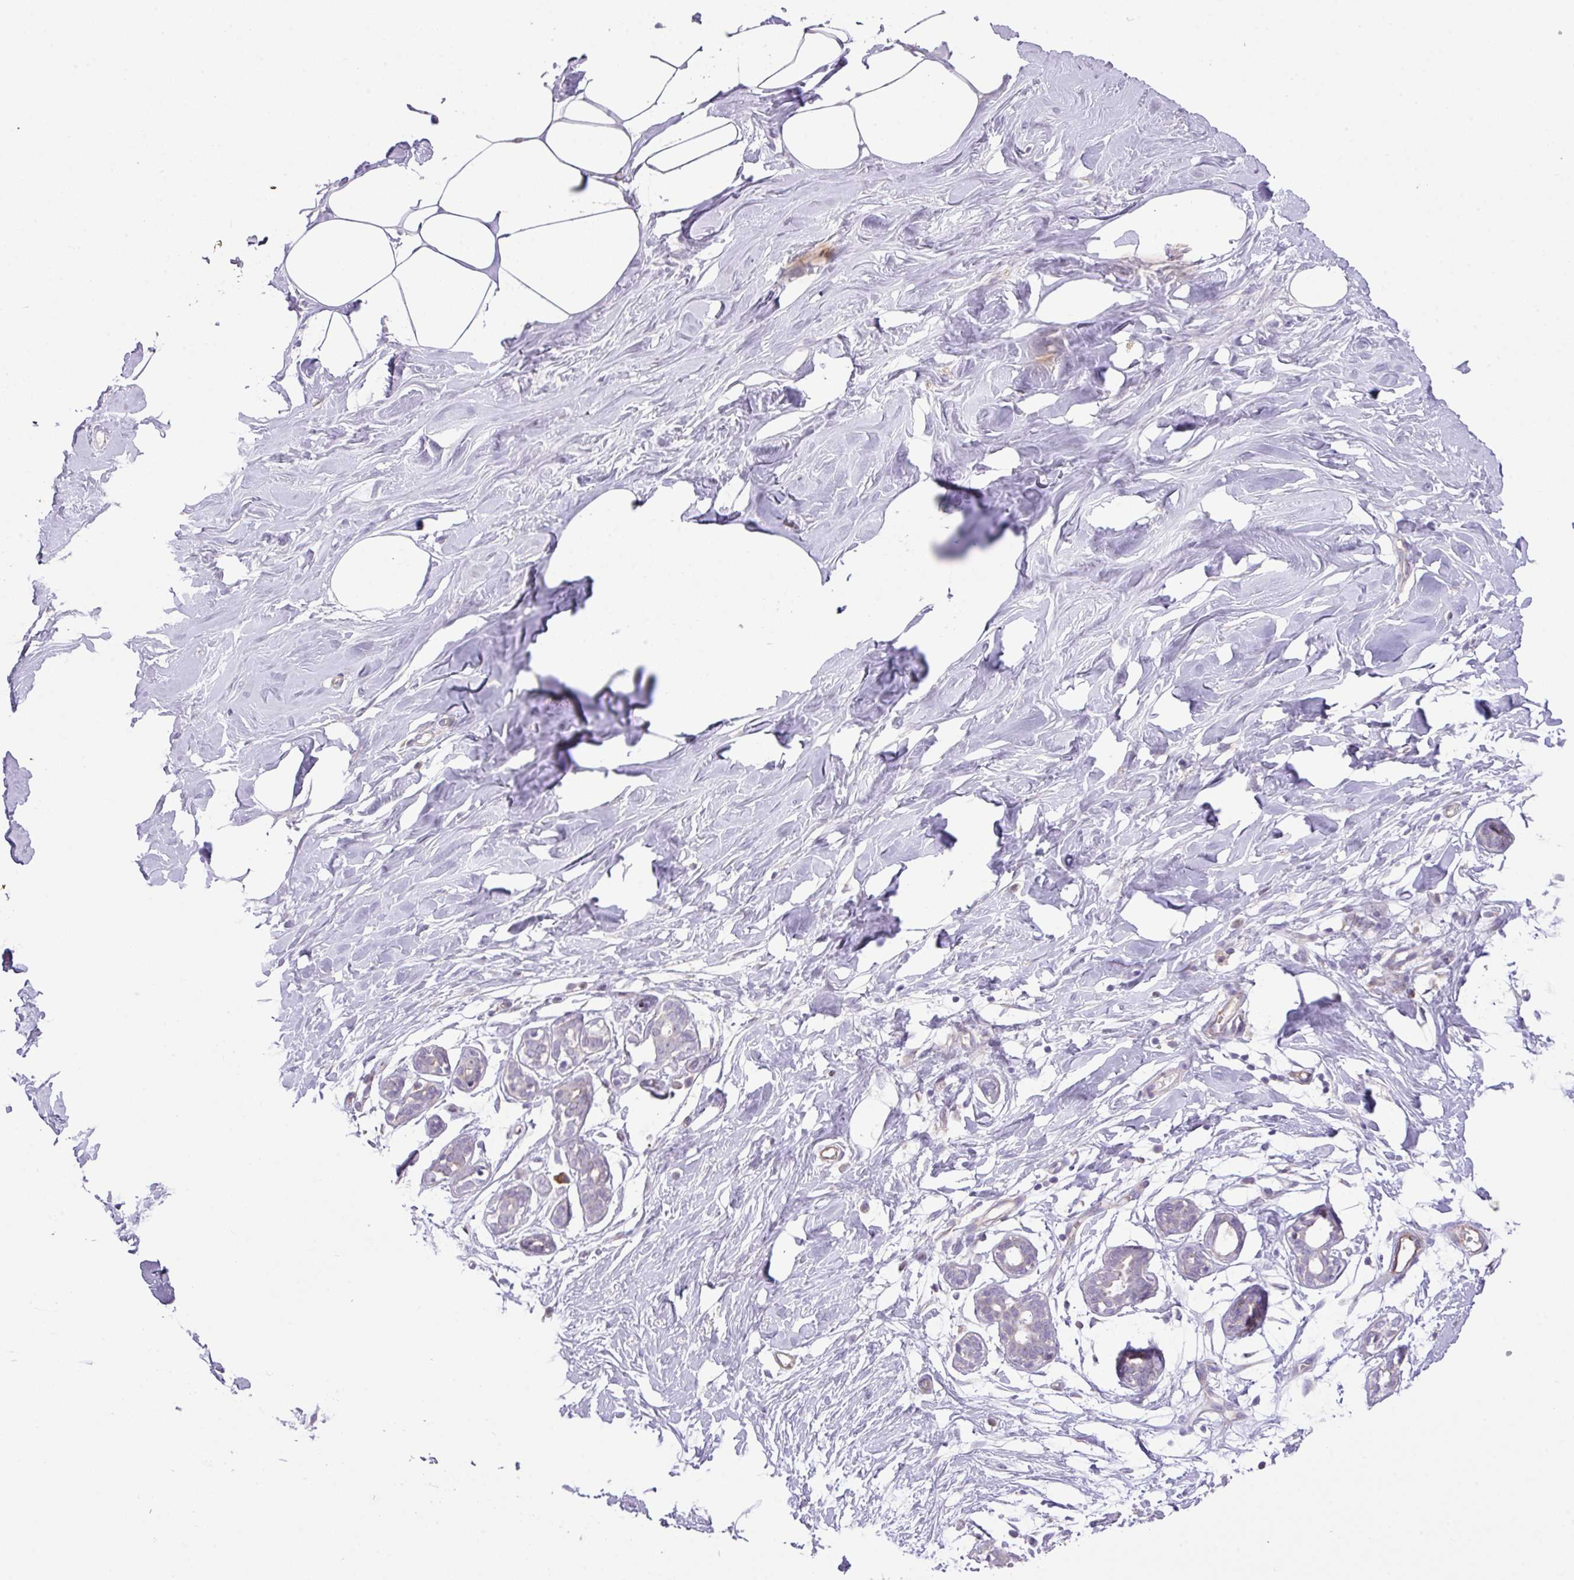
{"staining": {"intensity": "negative", "quantity": "none", "location": "none"}, "tissue": "breast", "cell_type": "Adipocytes", "image_type": "normal", "snomed": [{"axis": "morphology", "description": "Normal tissue, NOS"}, {"axis": "topography", "description": "Breast"}], "caption": "Immunohistochemistry photomicrograph of benign human breast stained for a protein (brown), which exhibits no staining in adipocytes.", "gene": "ZNF394", "patient": {"sex": "female", "age": 27}}